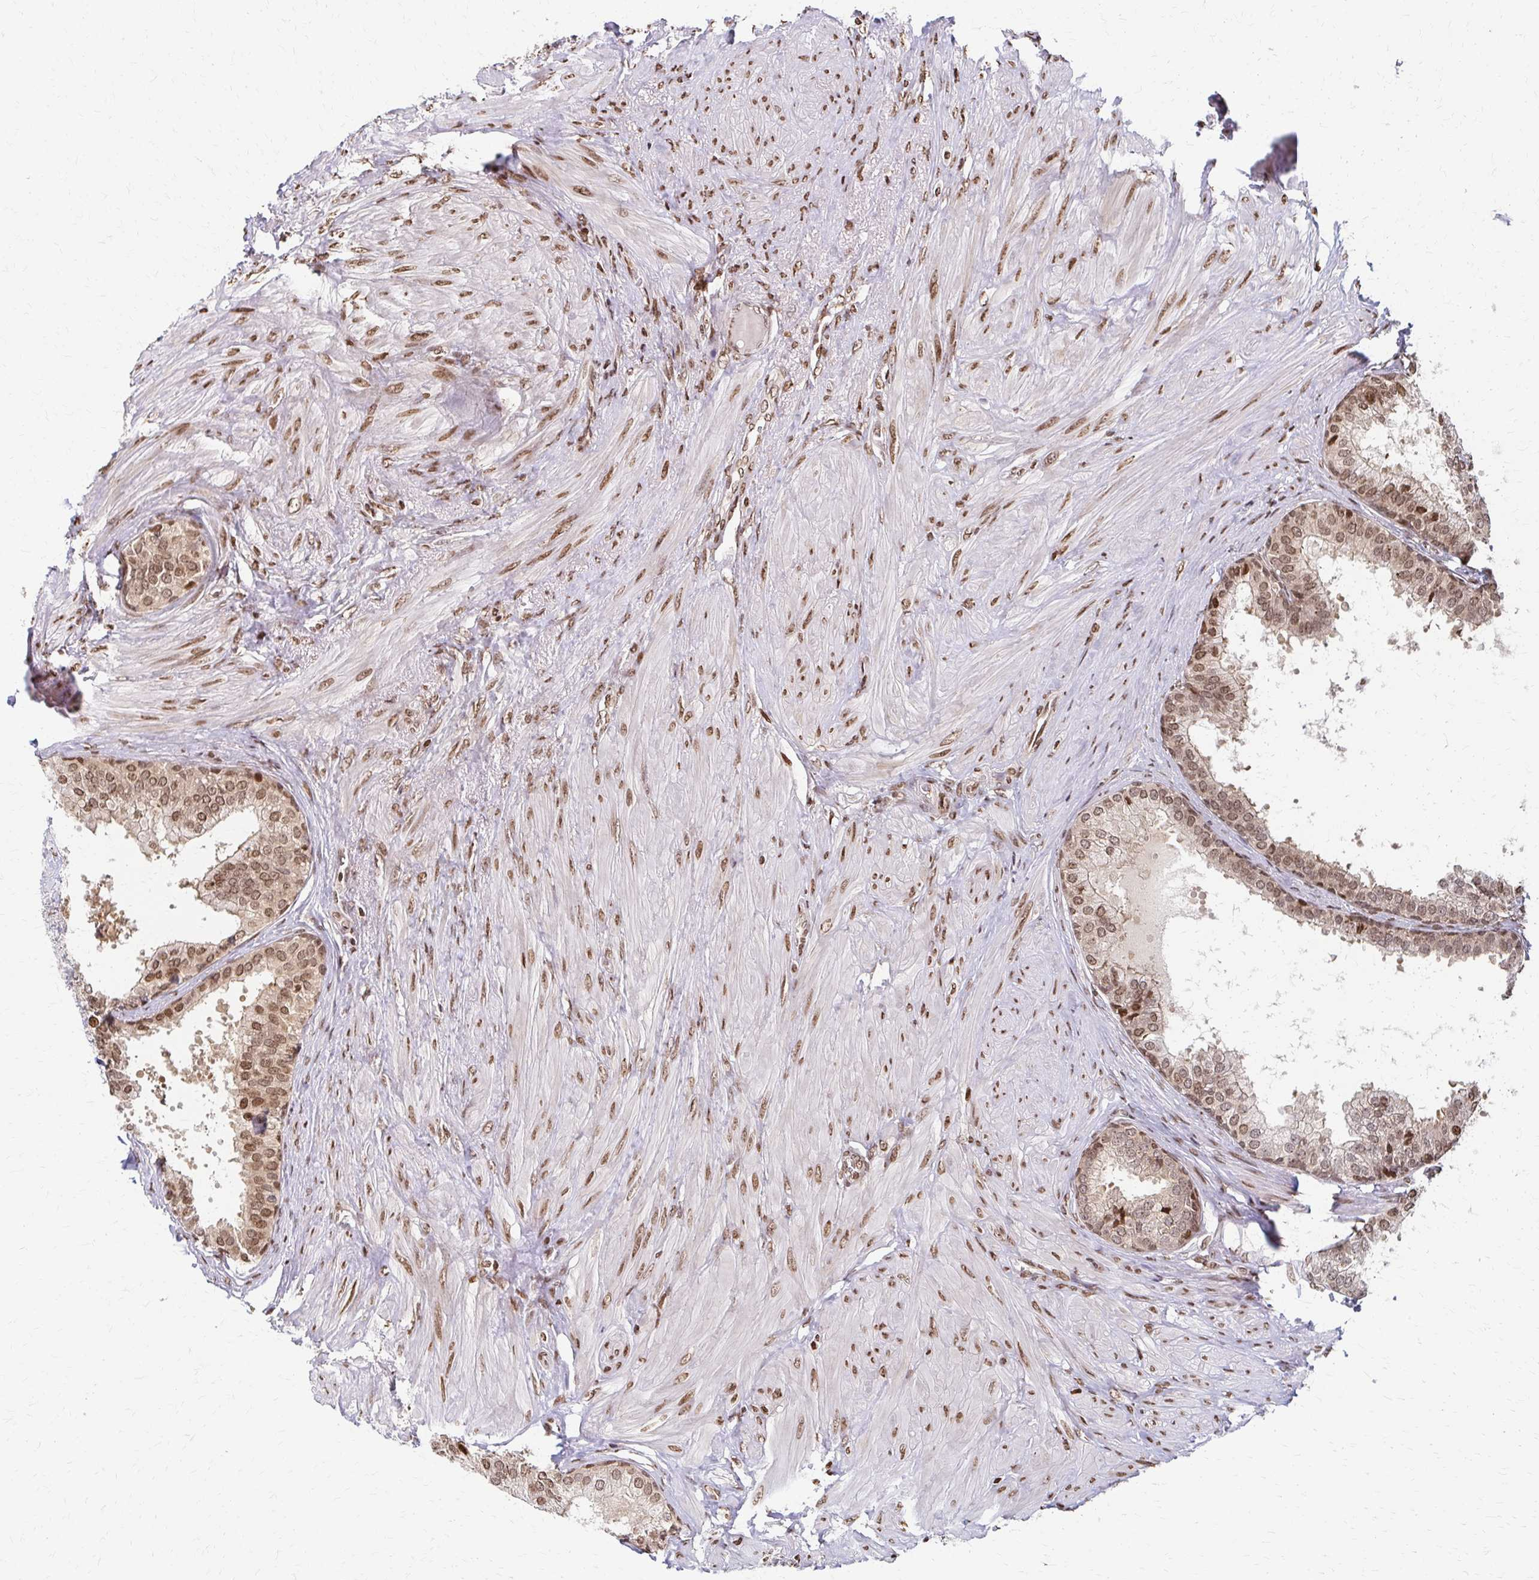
{"staining": {"intensity": "moderate", "quantity": ">75%", "location": "nuclear"}, "tissue": "prostate", "cell_type": "Glandular cells", "image_type": "normal", "snomed": [{"axis": "morphology", "description": "Normal tissue, NOS"}, {"axis": "topography", "description": "Prostate"}, {"axis": "topography", "description": "Peripheral nerve tissue"}], "caption": "Immunohistochemistry of benign human prostate exhibits medium levels of moderate nuclear staining in approximately >75% of glandular cells.", "gene": "PSMD7", "patient": {"sex": "male", "age": 55}}